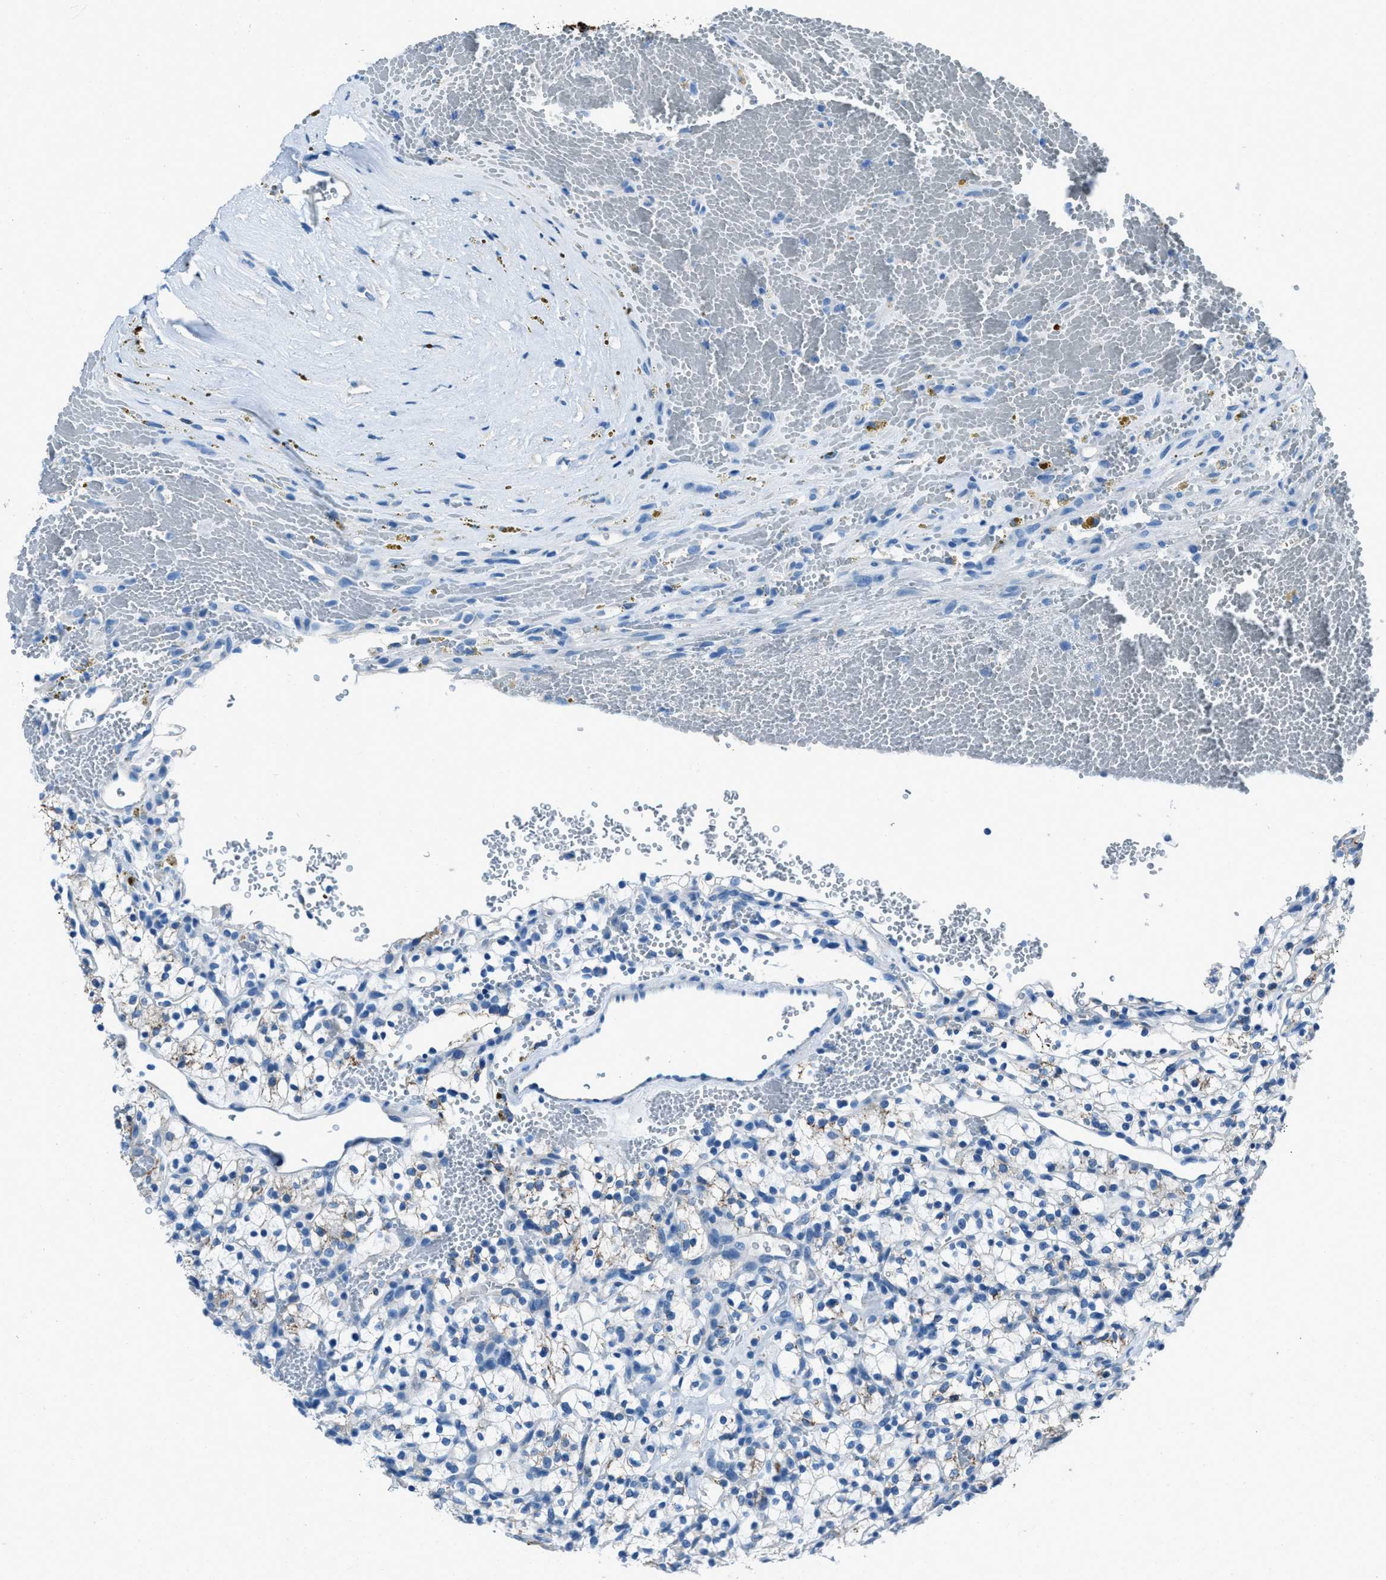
{"staining": {"intensity": "moderate", "quantity": "<25%", "location": "cytoplasmic/membranous"}, "tissue": "renal cancer", "cell_type": "Tumor cells", "image_type": "cancer", "snomed": [{"axis": "morphology", "description": "Adenocarcinoma, NOS"}, {"axis": "topography", "description": "Kidney"}], "caption": "Human adenocarcinoma (renal) stained with a protein marker displays moderate staining in tumor cells.", "gene": "AMACR", "patient": {"sex": "female", "age": 57}}